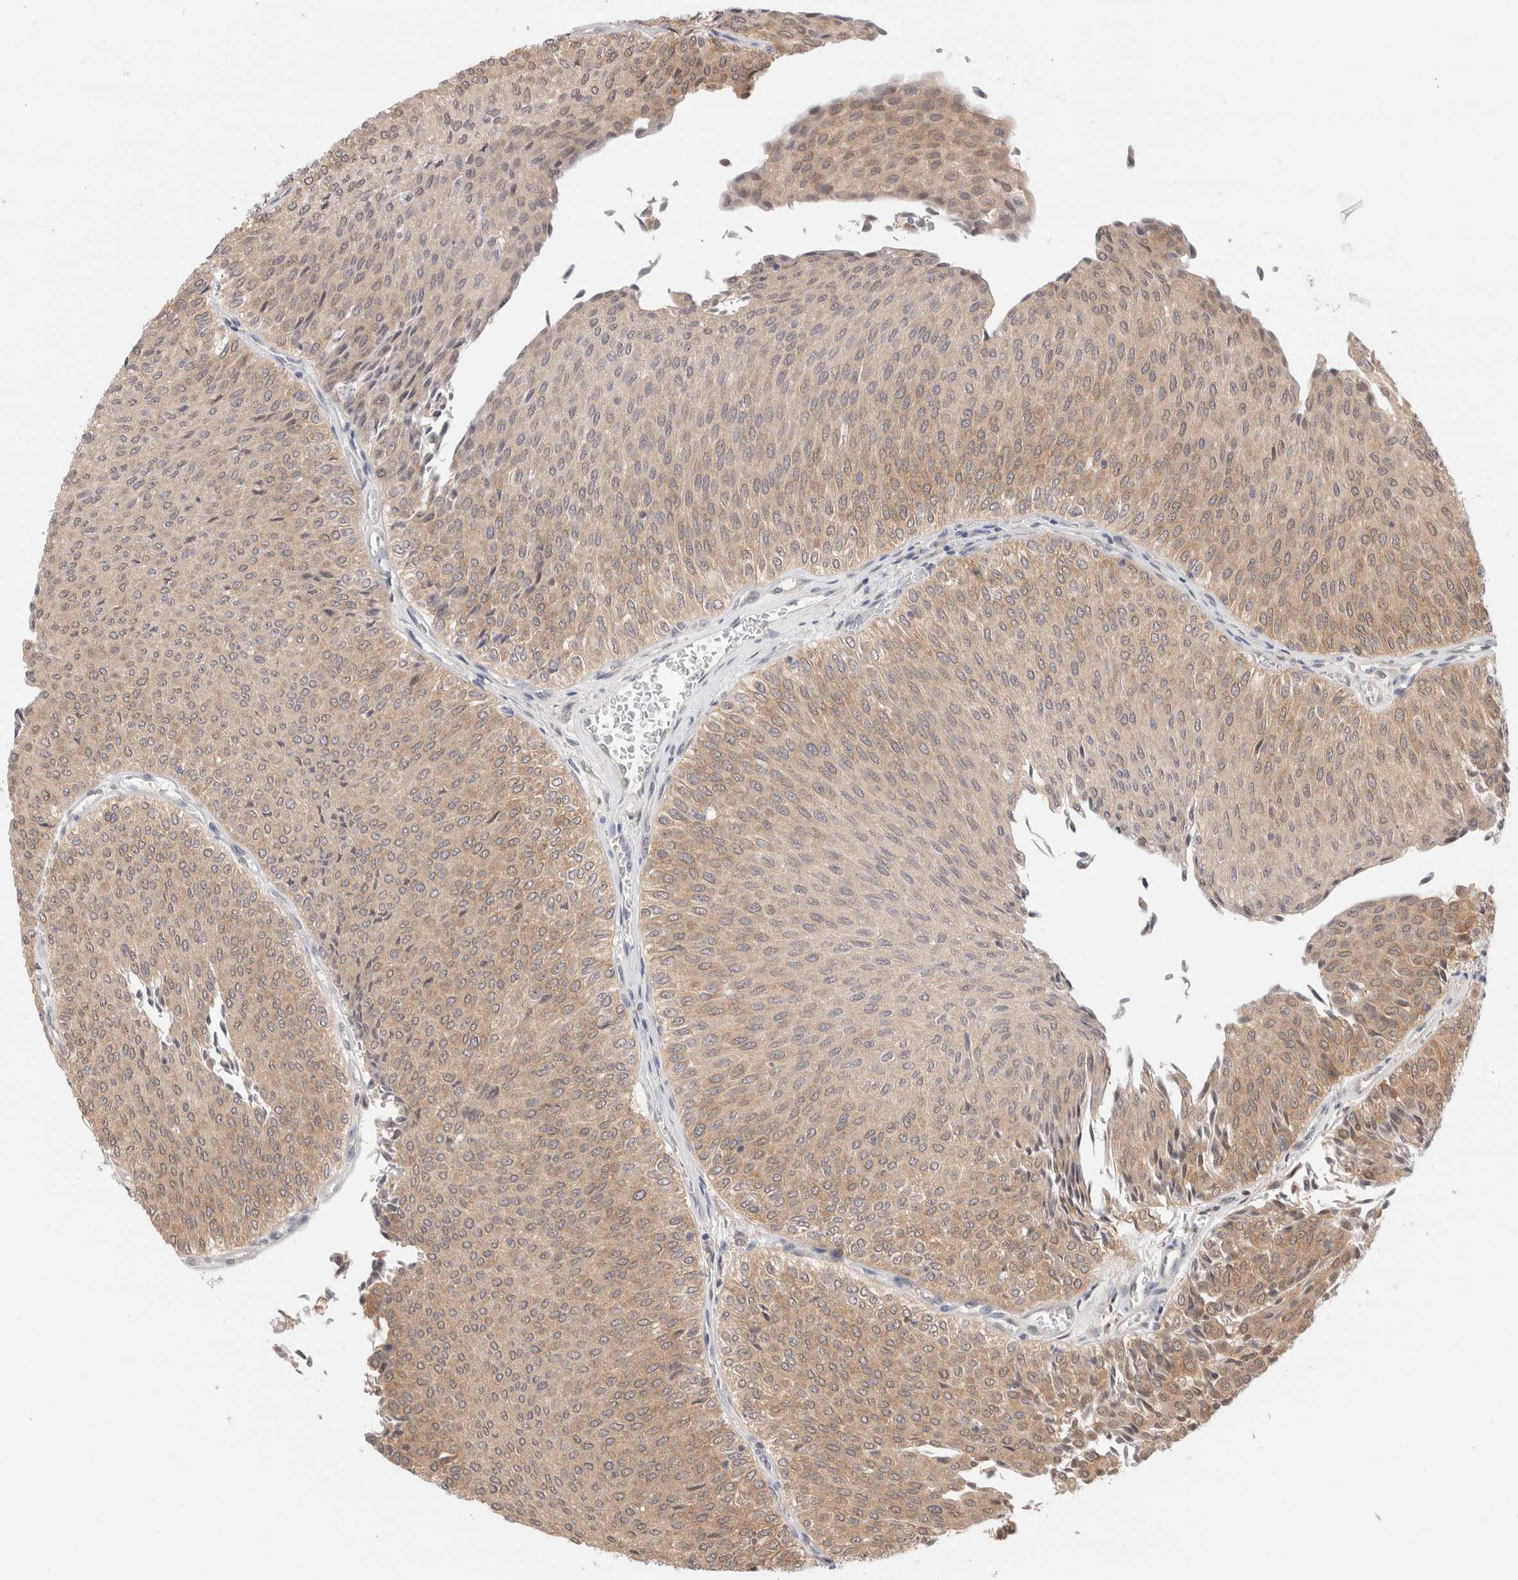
{"staining": {"intensity": "weak", "quantity": ">75%", "location": "cytoplasmic/membranous"}, "tissue": "urothelial cancer", "cell_type": "Tumor cells", "image_type": "cancer", "snomed": [{"axis": "morphology", "description": "Urothelial carcinoma, Low grade"}, {"axis": "topography", "description": "Urinary bladder"}], "caption": "DAB (3,3'-diaminobenzidine) immunohistochemical staining of low-grade urothelial carcinoma shows weak cytoplasmic/membranous protein expression in approximately >75% of tumor cells.", "gene": "C17orf97", "patient": {"sex": "male", "age": 78}}